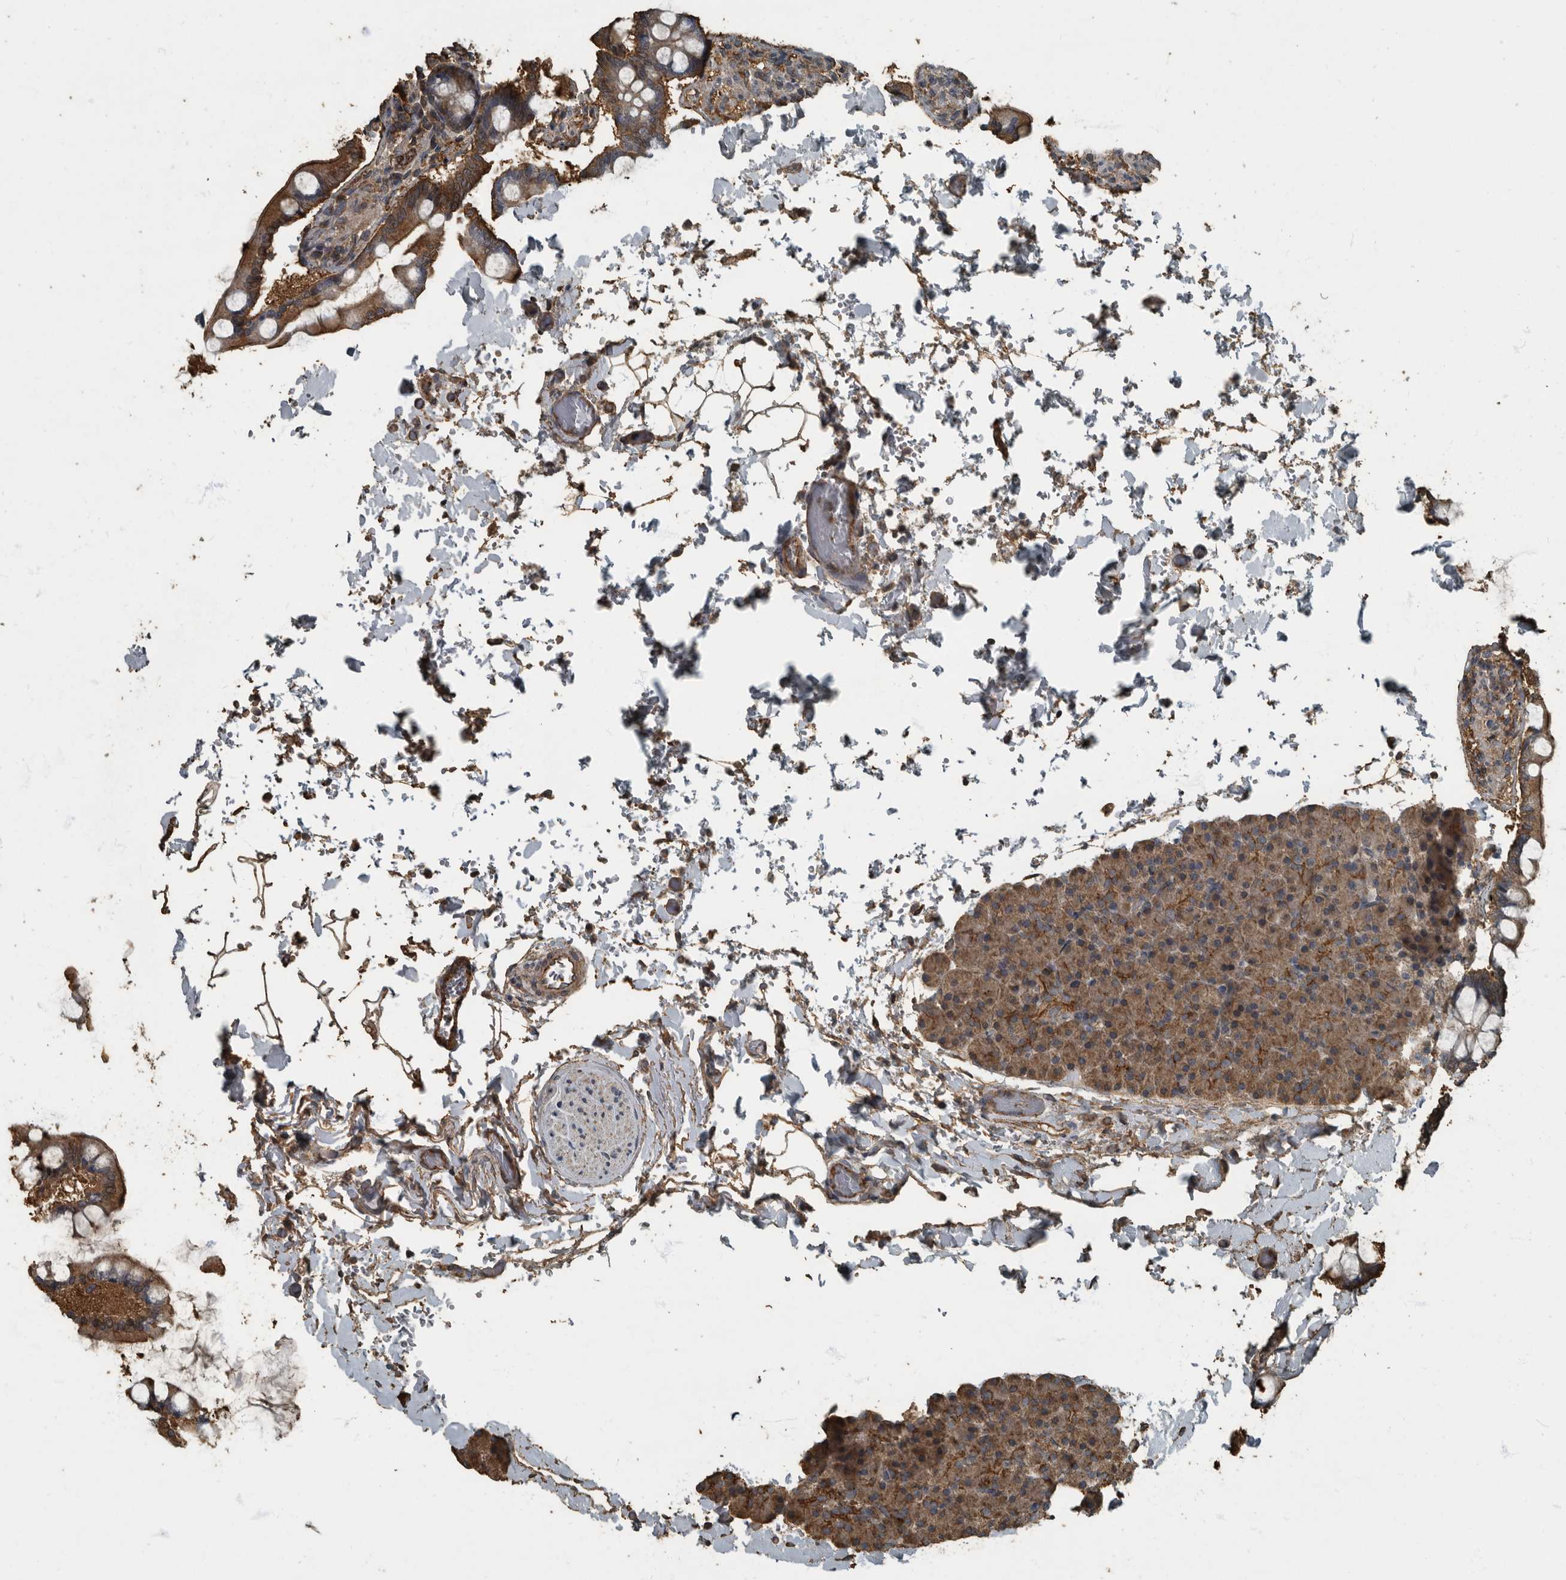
{"staining": {"intensity": "moderate", "quantity": ">75%", "location": "cytoplasmic/membranous"}, "tissue": "pancreas", "cell_type": "Exocrine glandular cells", "image_type": "normal", "snomed": [{"axis": "morphology", "description": "Normal tissue, NOS"}, {"axis": "topography", "description": "Pancreas"}], "caption": "IHC photomicrograph of benign pancreas: human pancreas stained using IHC exhibits medium levels of moderate protein expression localized specifically in the cytoplasmic/membranous of exocrine glandular cells, appearing as a cytoplasmic/membranous brown color.", "gene": "IL15RA", "patient": {"sex": "female", "age": 43}}